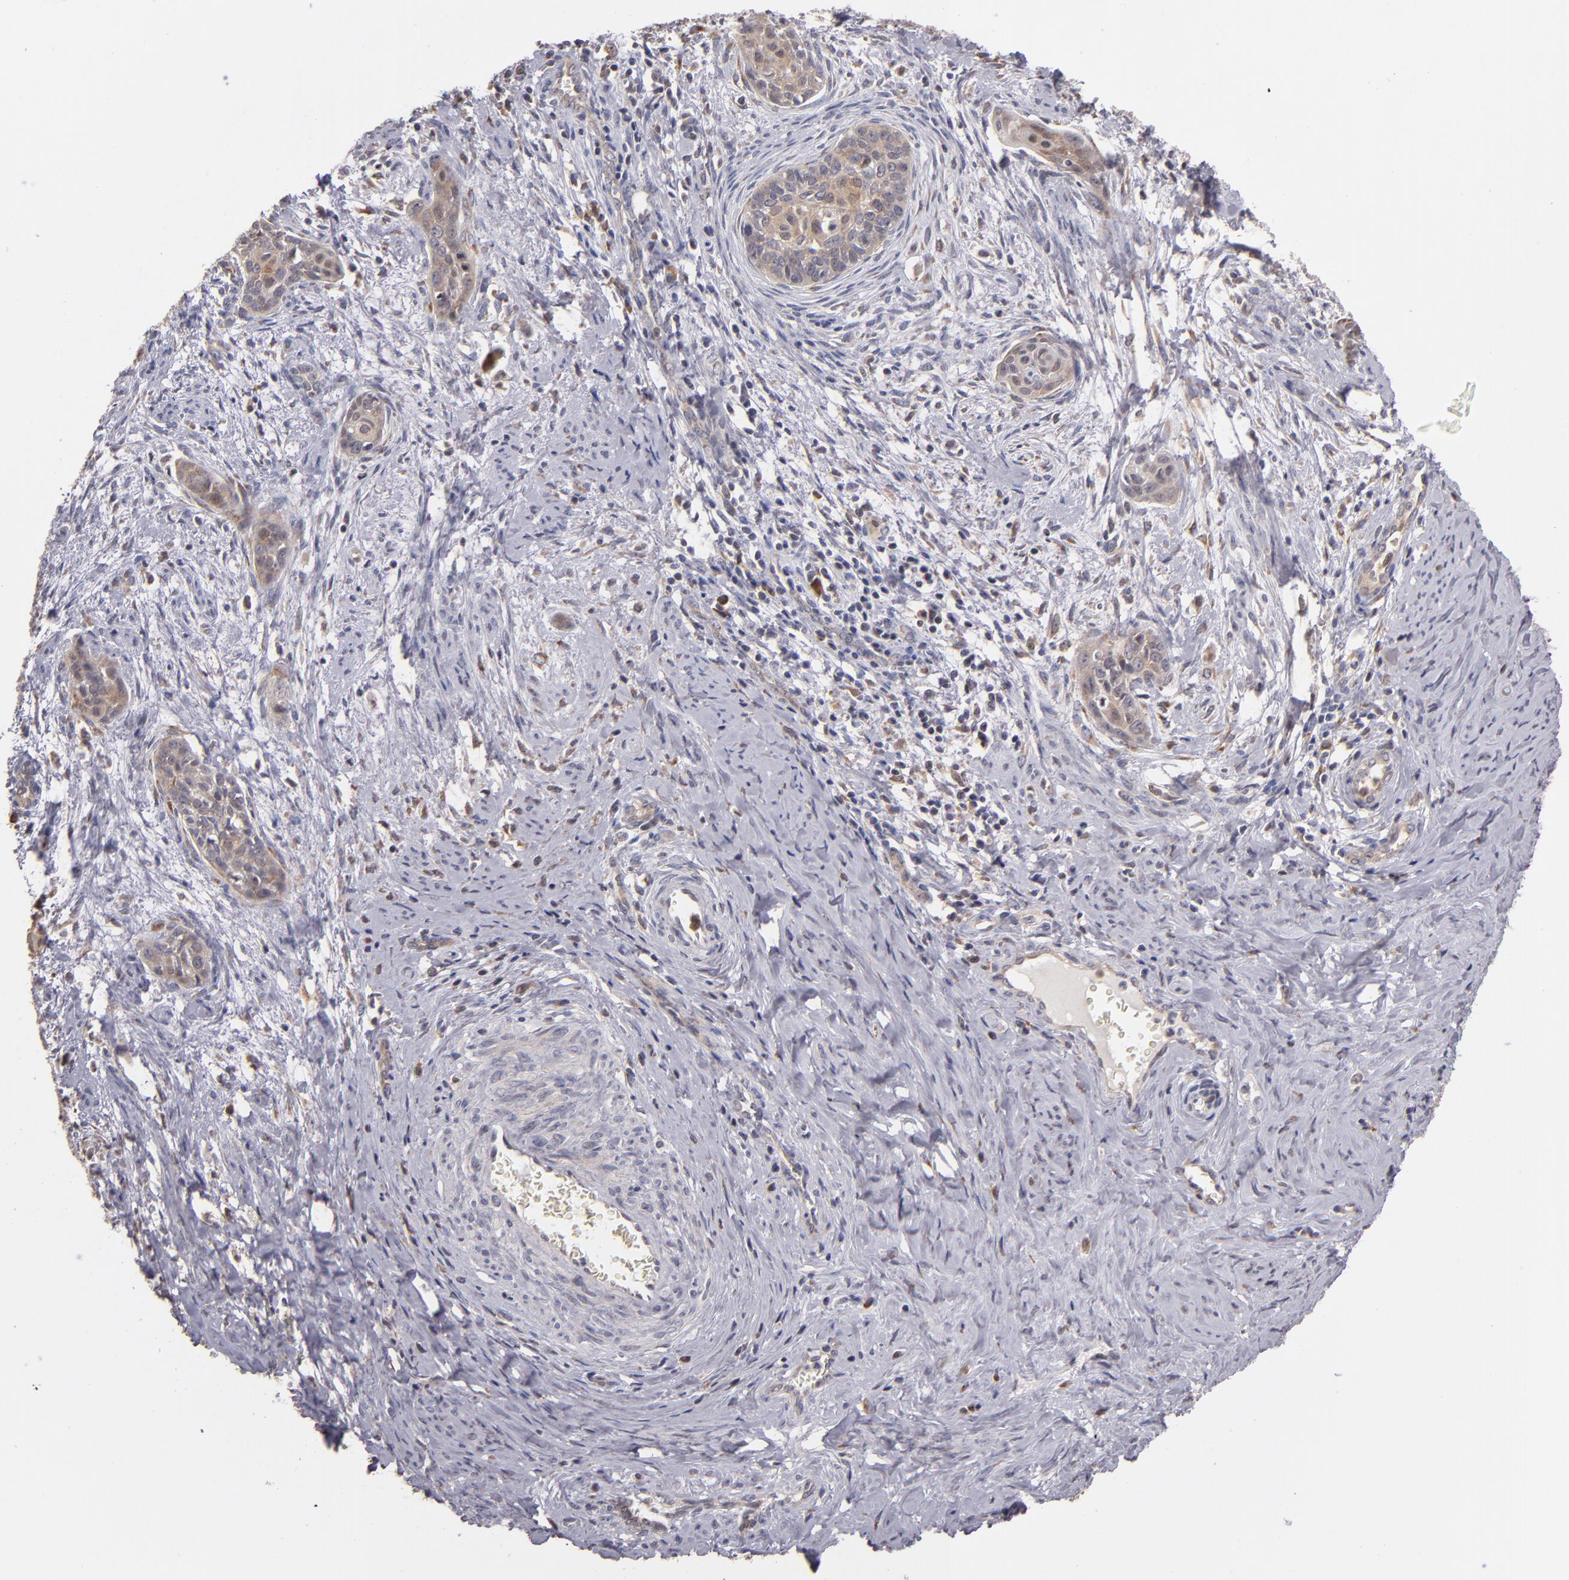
{"staining": {"intensity": "weak", "quantity": ">75%", "location": "cytoplasmic/membranous"}, "tissue": "cervical cancer", "cell_type": "Tumor cells", "image_type": "cancer", "snomed": [{"axis": "morphology", "description": "Squamous cell carcinoma, NOS"}, {"axis": "topography", "description": "Cervix"}], "caption": "High-magnification brightfield microscopy of cervical cancer (squamous cell carcinoma) stained with DAB (3,3'-diaminobenzidine) (brown) and counterstained with hematoxylin (blue). tumor cells exhibit weak cytoplasmic/membranous staining is present in approximately>75% of cells.", "gene": "CASP1", "patient": {"sex": "female", "age": 33}}